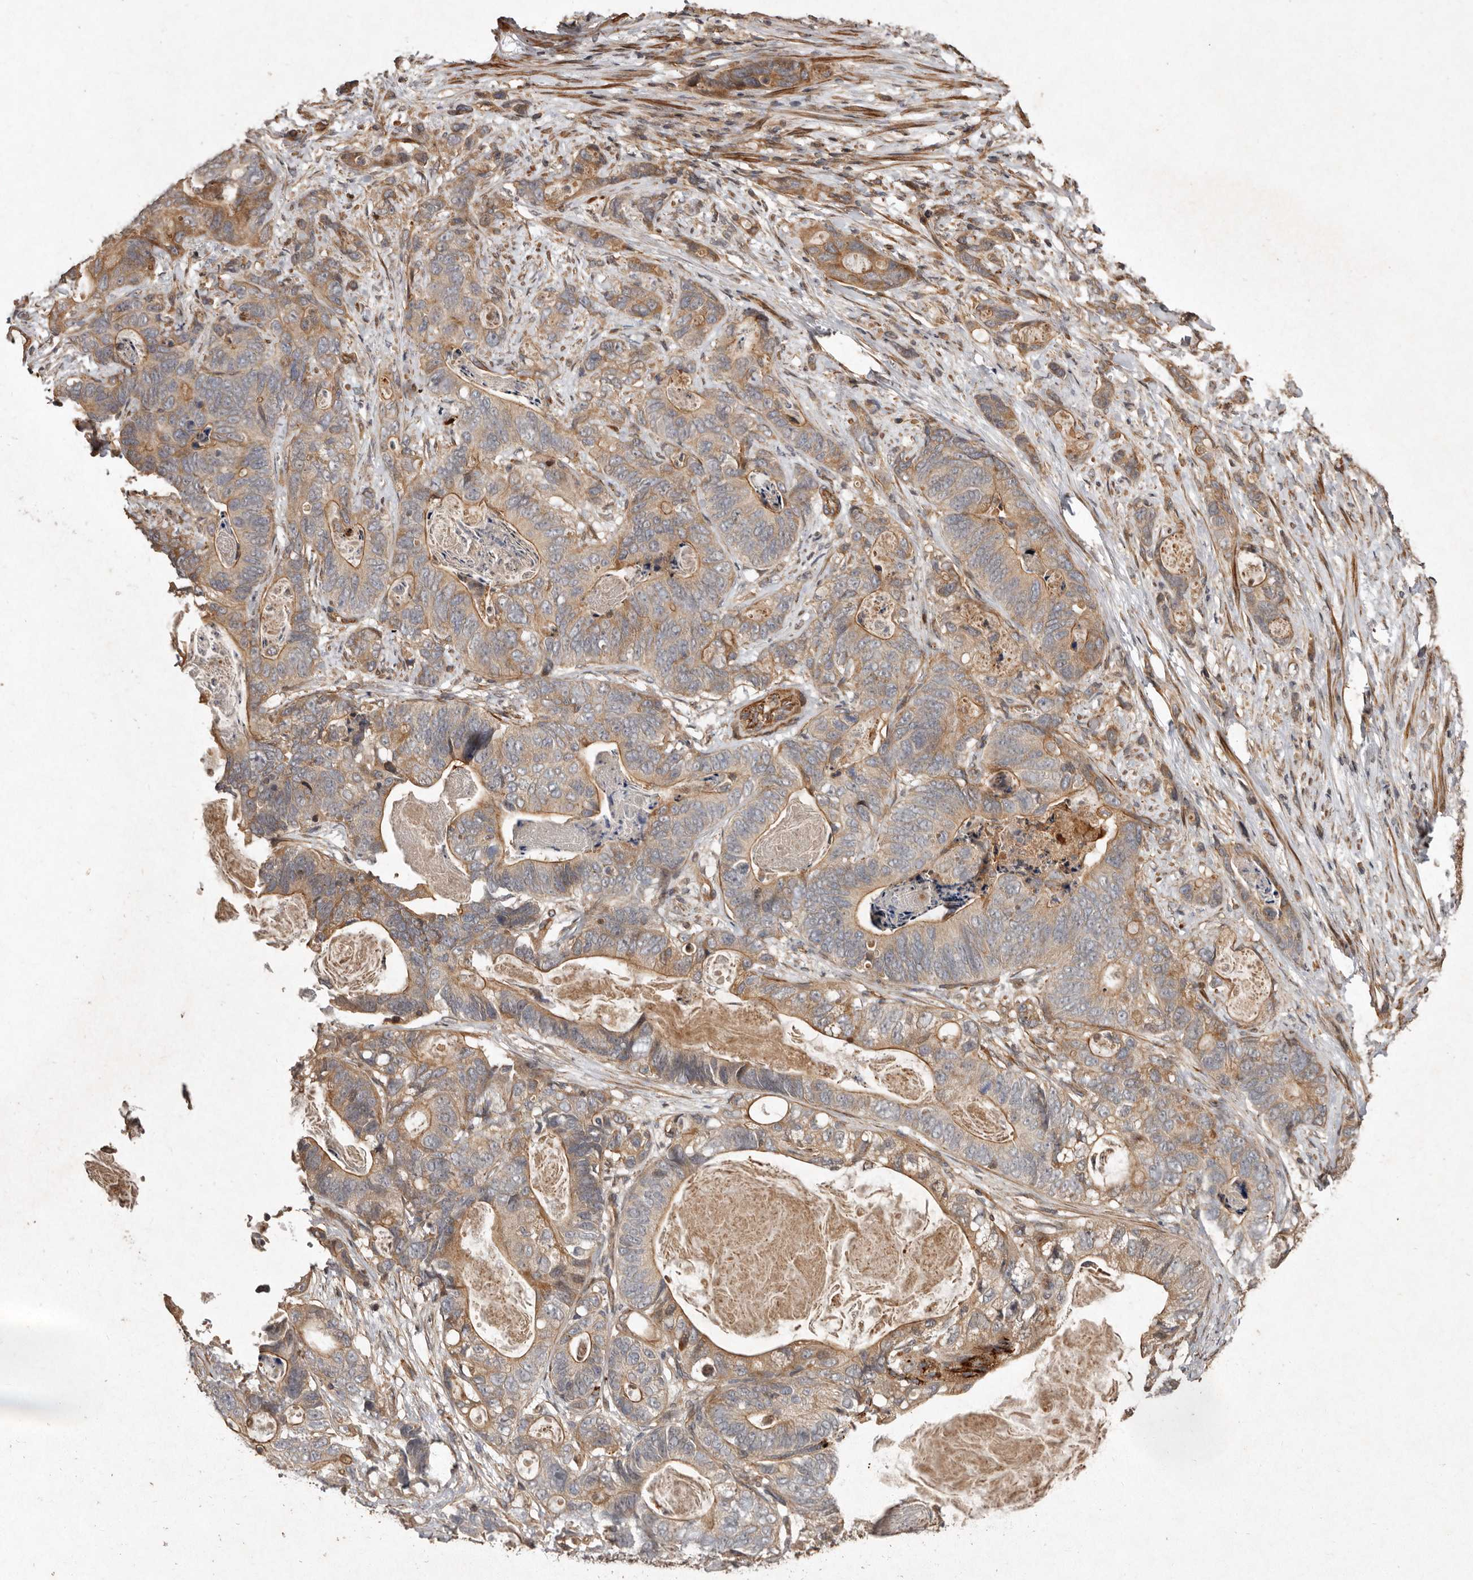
{"staining": {"intensity": "moderate", "quantity": ">75%", "location": "cytoplasmic/membranous"}, "tissue": "stomach cancer", "cell_type": "Tumor cells", "image_type": "cancer", "snomed": [{"axis": "morphology", "description": "Normal tissue, NOS"}, {"axis": "morphology", "description": "Adenocarcinoma, NOS"}, {"axis": "topography", "description": "Stomach"}], "caption": "Immunohistochemical staining of stomach cancer displays moderate cytoplasmic/membranous protein staining in approximately >75% of tumor cells.", "gene": "SEMA3A", "patient": {"sex": "female", "age": 89}}